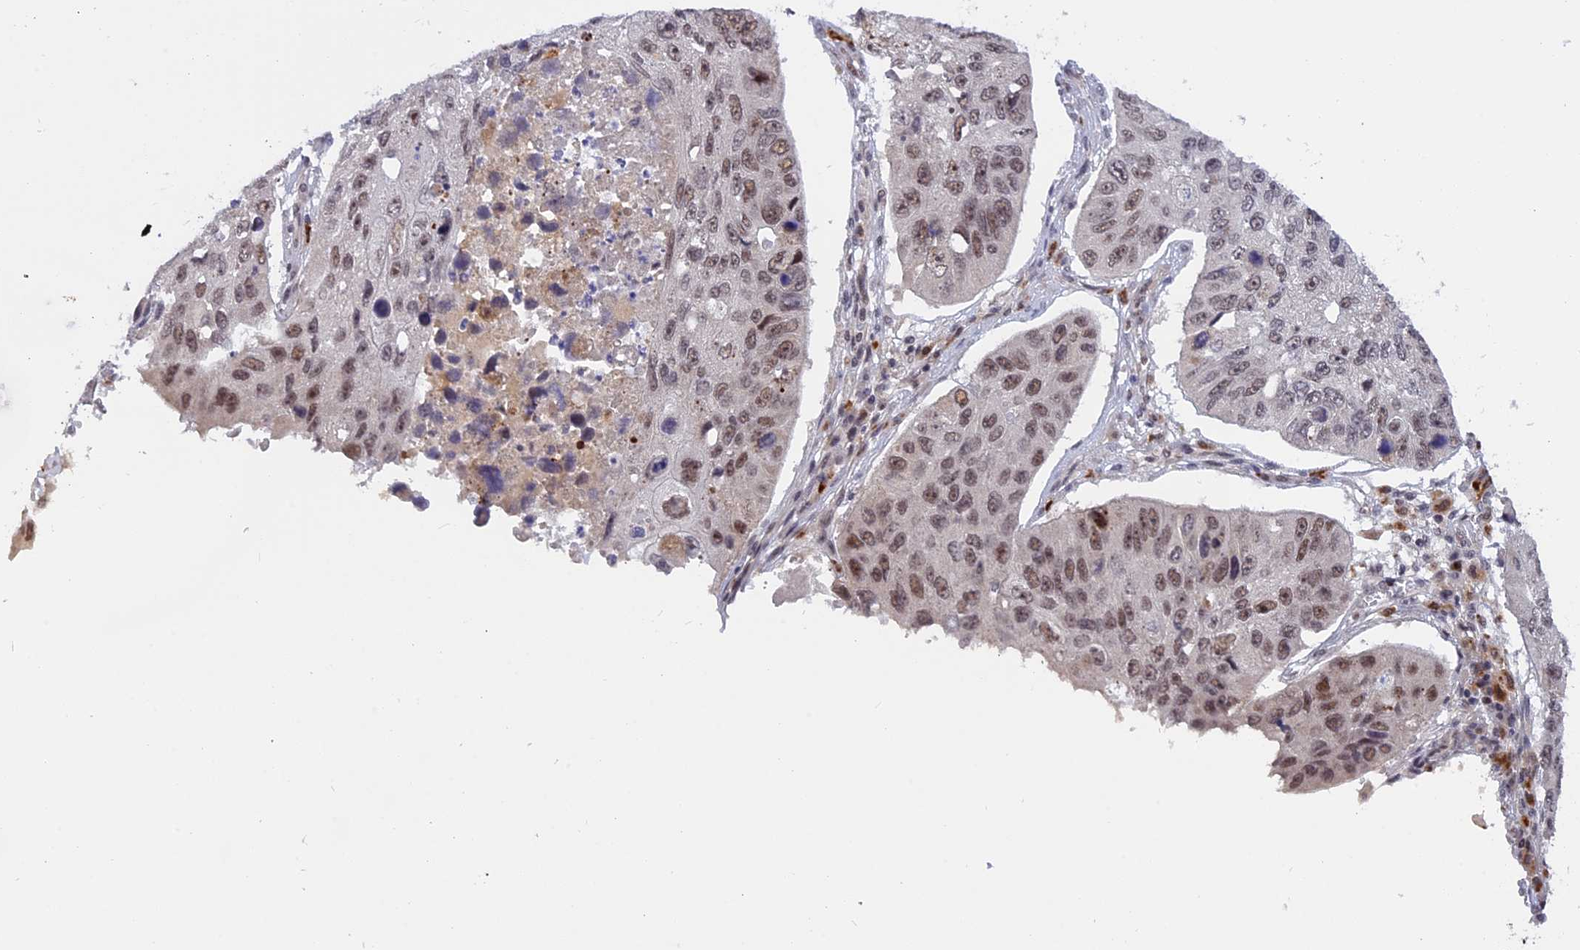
{"staining": {"intensity": "moderate", "quantity": ">75%", "location": "nuclear"}, "tissue": "lung cancer", "cell_type": "Tumor cells", "image_type": "cancer", "snomed": [{"axis": "morphology", "description": "Squamous cell carcinoma, NOS"}, {"axis": "topography", "description": "Lung"}], "caption": "A brown stain shows moderate nuclear positivity of a protein in lung cancer (squamous cell carcinoma) tumor cells. The staining is performed using DAB (3,3'-diaminobenzidine) brown chromogen to label protein expression. The nuclei are counter-stained blue using hematoxylin.", "gene": "POLR2C", "patient": {"sex": "male", "age": 61}}